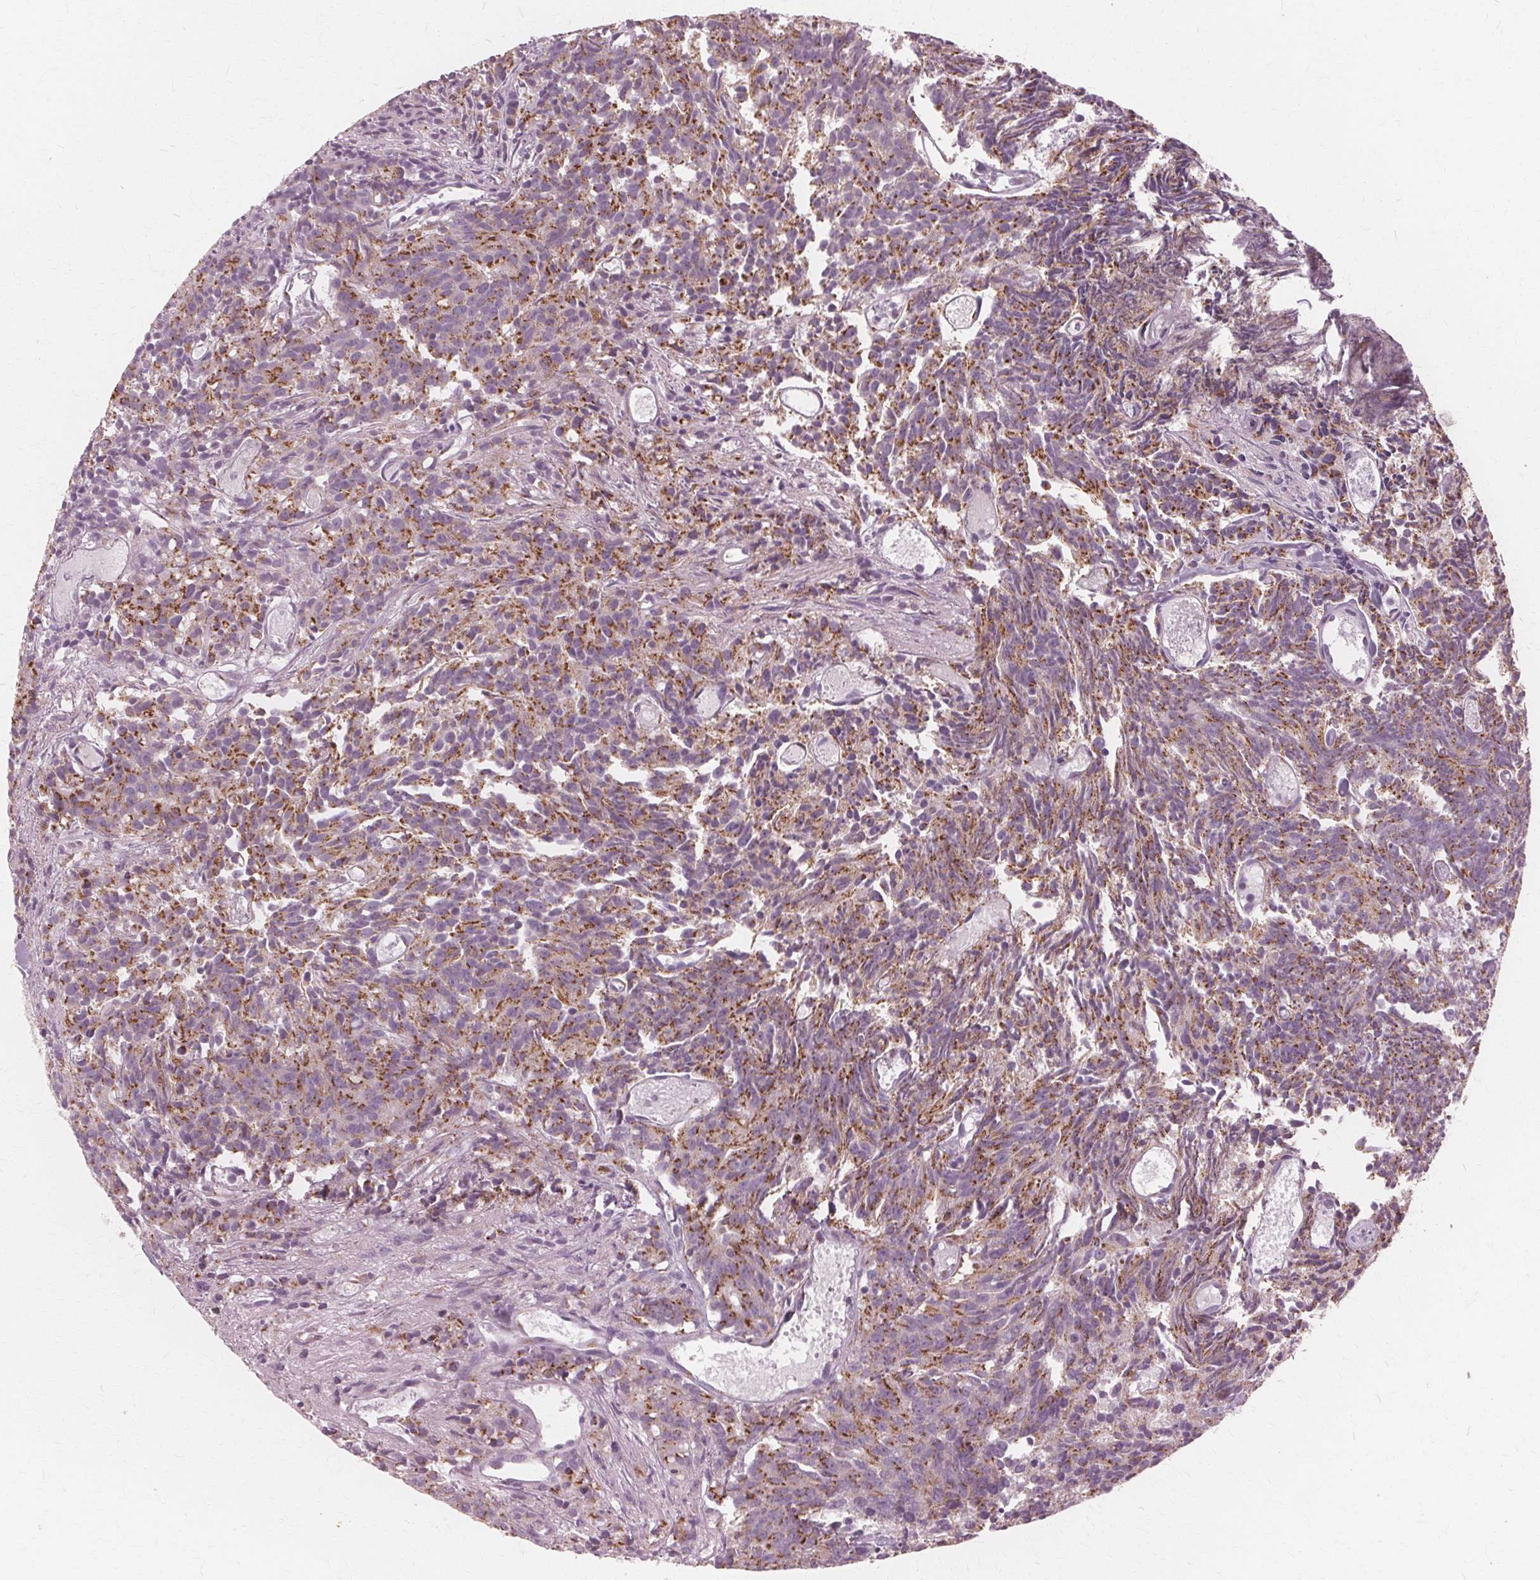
{"staining": {"intensity": "moderate", "quantity": "25%-75%", "location": "cytoplasmic/membranous"}, "tissue": "prostate cancer", "cell_type": "Tumor cells", "image_type": "cancer", "snomed": [{"axis": "morphology", "description": "Adenocarcinoma, High grade"}, {"axis": "topography", "description": "Prostate"}], "caption": "Immunohistochemical staining of human prostate high-grade adenocarcinoma shows medium levels of moderate cytoplasmic/membranous positivity in approximately 25%-75% of tumor cells.", "gene": "DNASE2", "patient": {"sex": "male", "age": 58}}